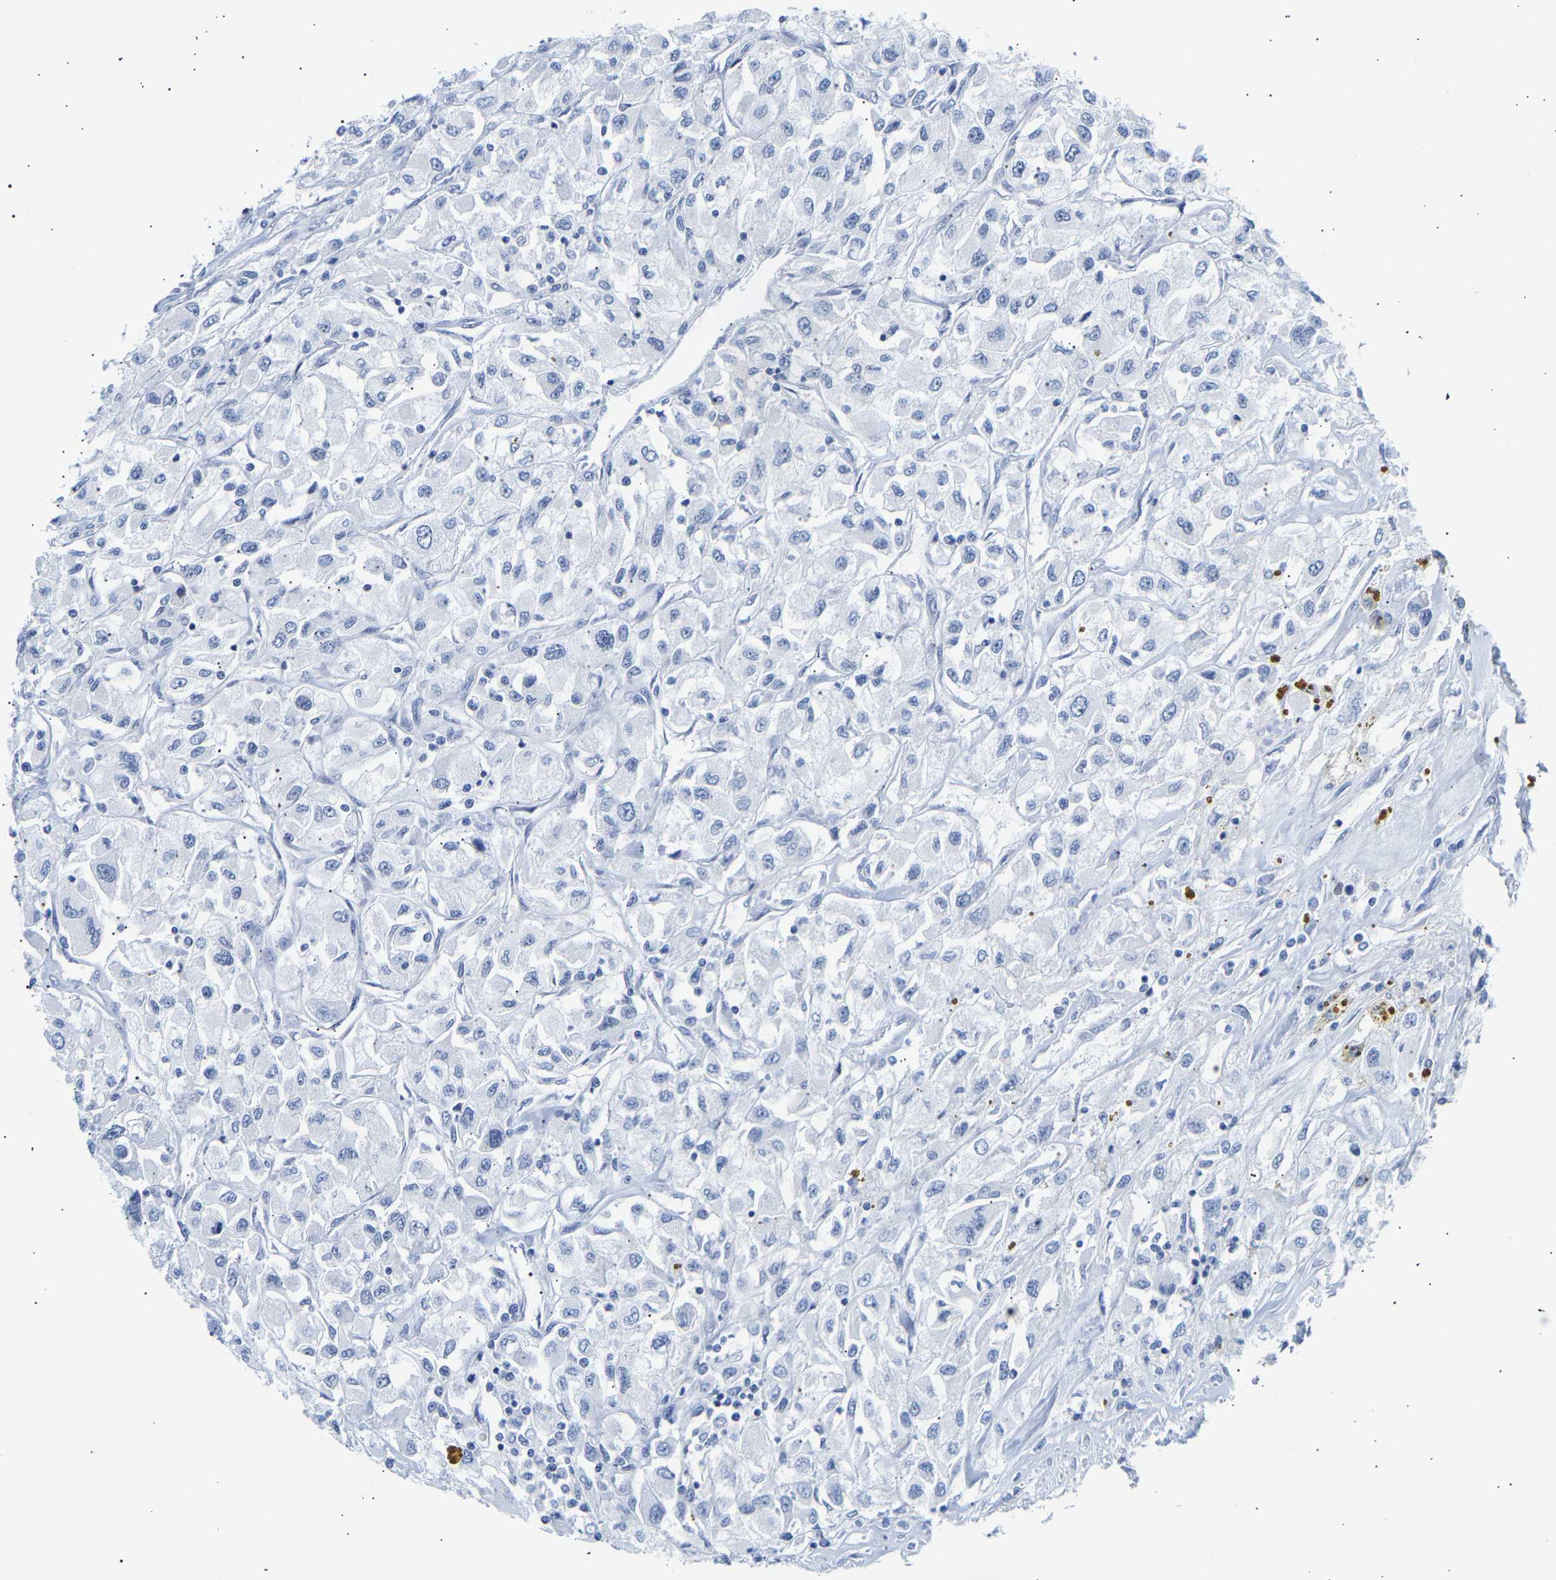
{"staining": {"intensity": "negative", "quantity": "none", "location": "none"}, "tissue": "renal cancer", "cell_type": "Tumor cells", "image_type": "cancer", "snomed": [{"axis": "morphology", "description": "Adenocarcinoma, NOS"}, {"axis": "topography", "description": "Kidney"}], "caption": "IHC histopathology image of renal cancer stained for a protein (brown), which demonstrates no expression in tumor cells.", "gene": "SPINK2", "patient": {"sex": "female", "age": 52}}